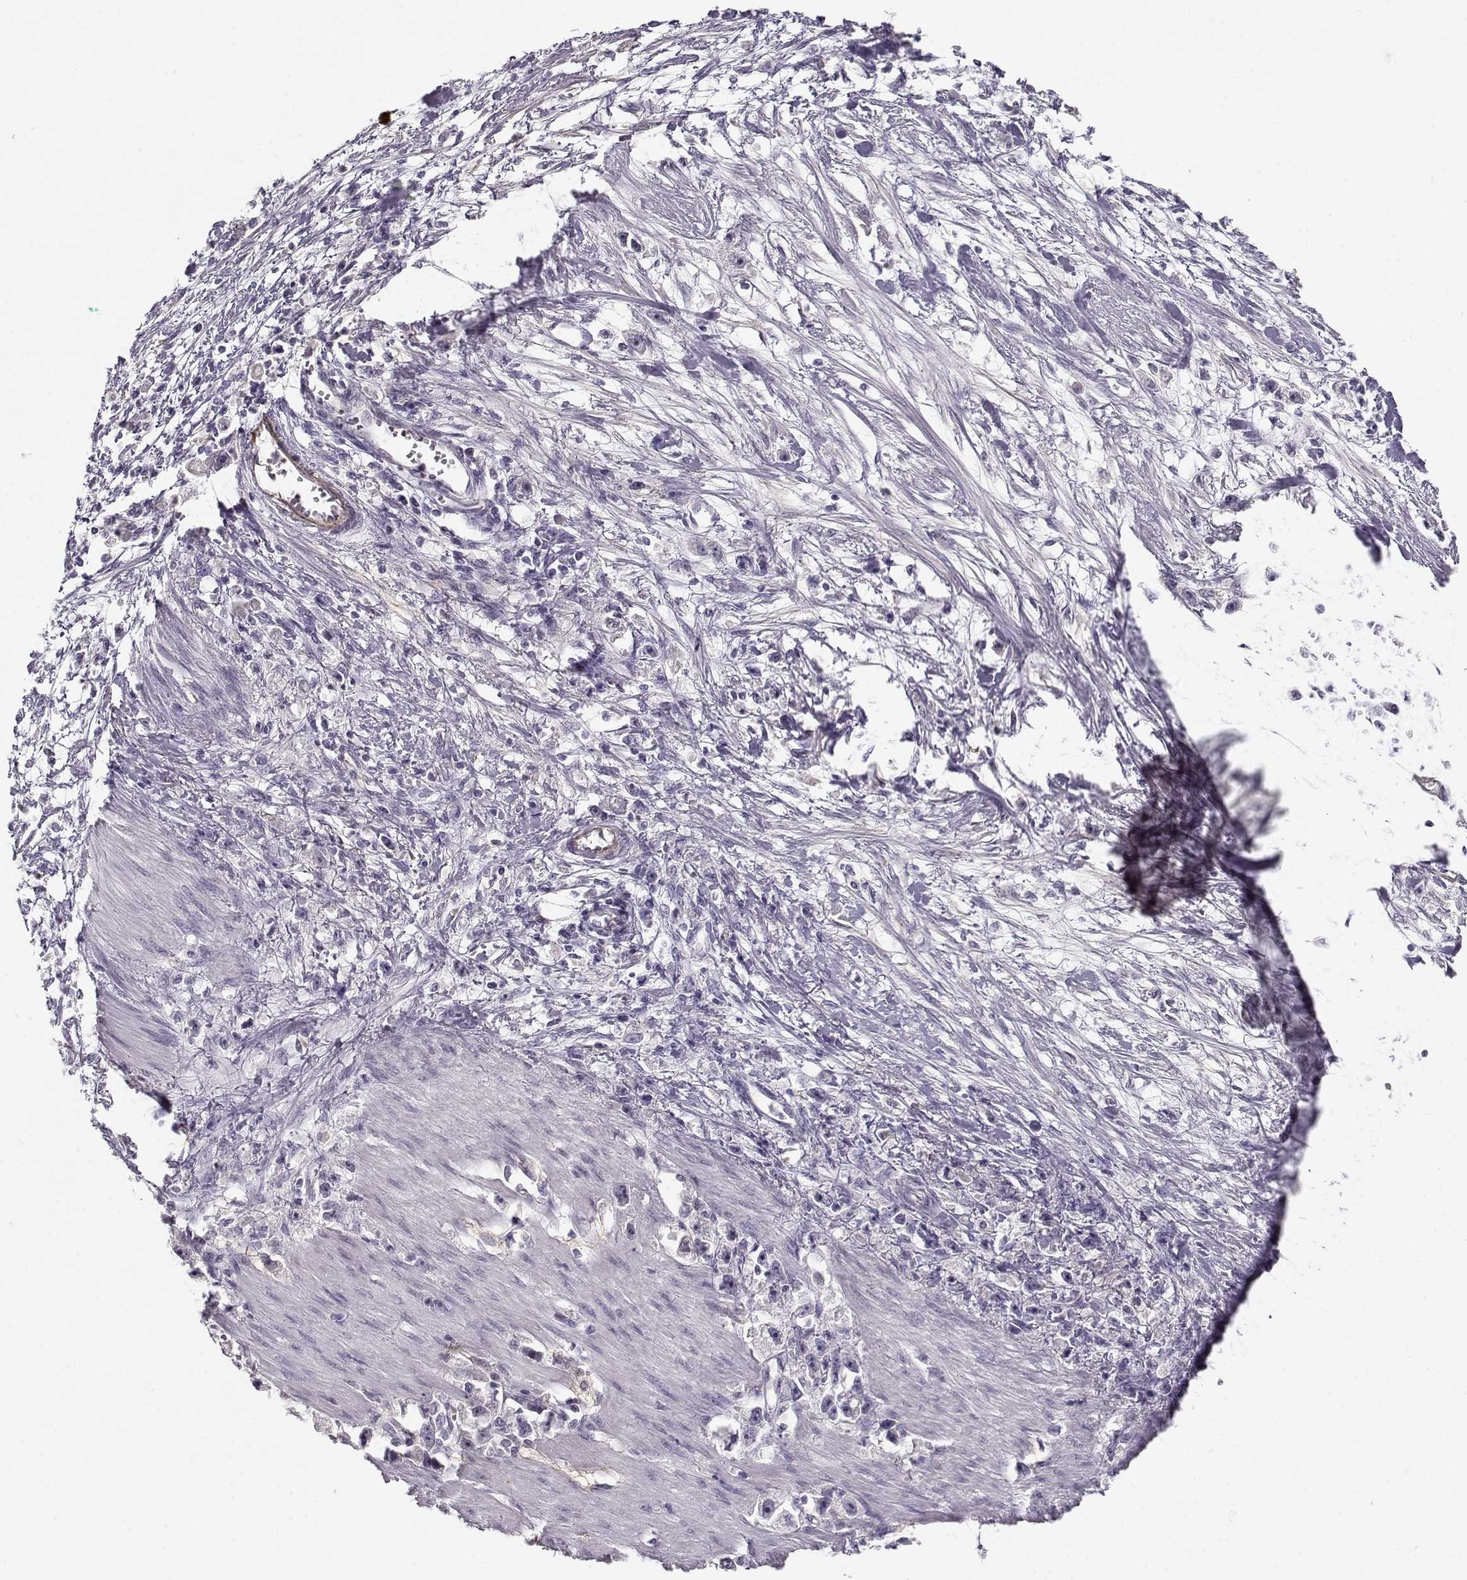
{"staining": {"intensity": "negative", "quantity": "none", "location": "none"}, "tissue": "stomach cancer", "cell_type": "Tumor cells", "image_type": "cancer", "snomed": [{"axis": "morphology", "description": "Adenocarcinoma, NOS"}, {"axis": "topography", "description": "Stomach"}], "caption": "Tumor cells are negative for protein expression in human stomach cancer.", "gene": "TMEM145", "patient": {"sex": "female", "age": 59}}